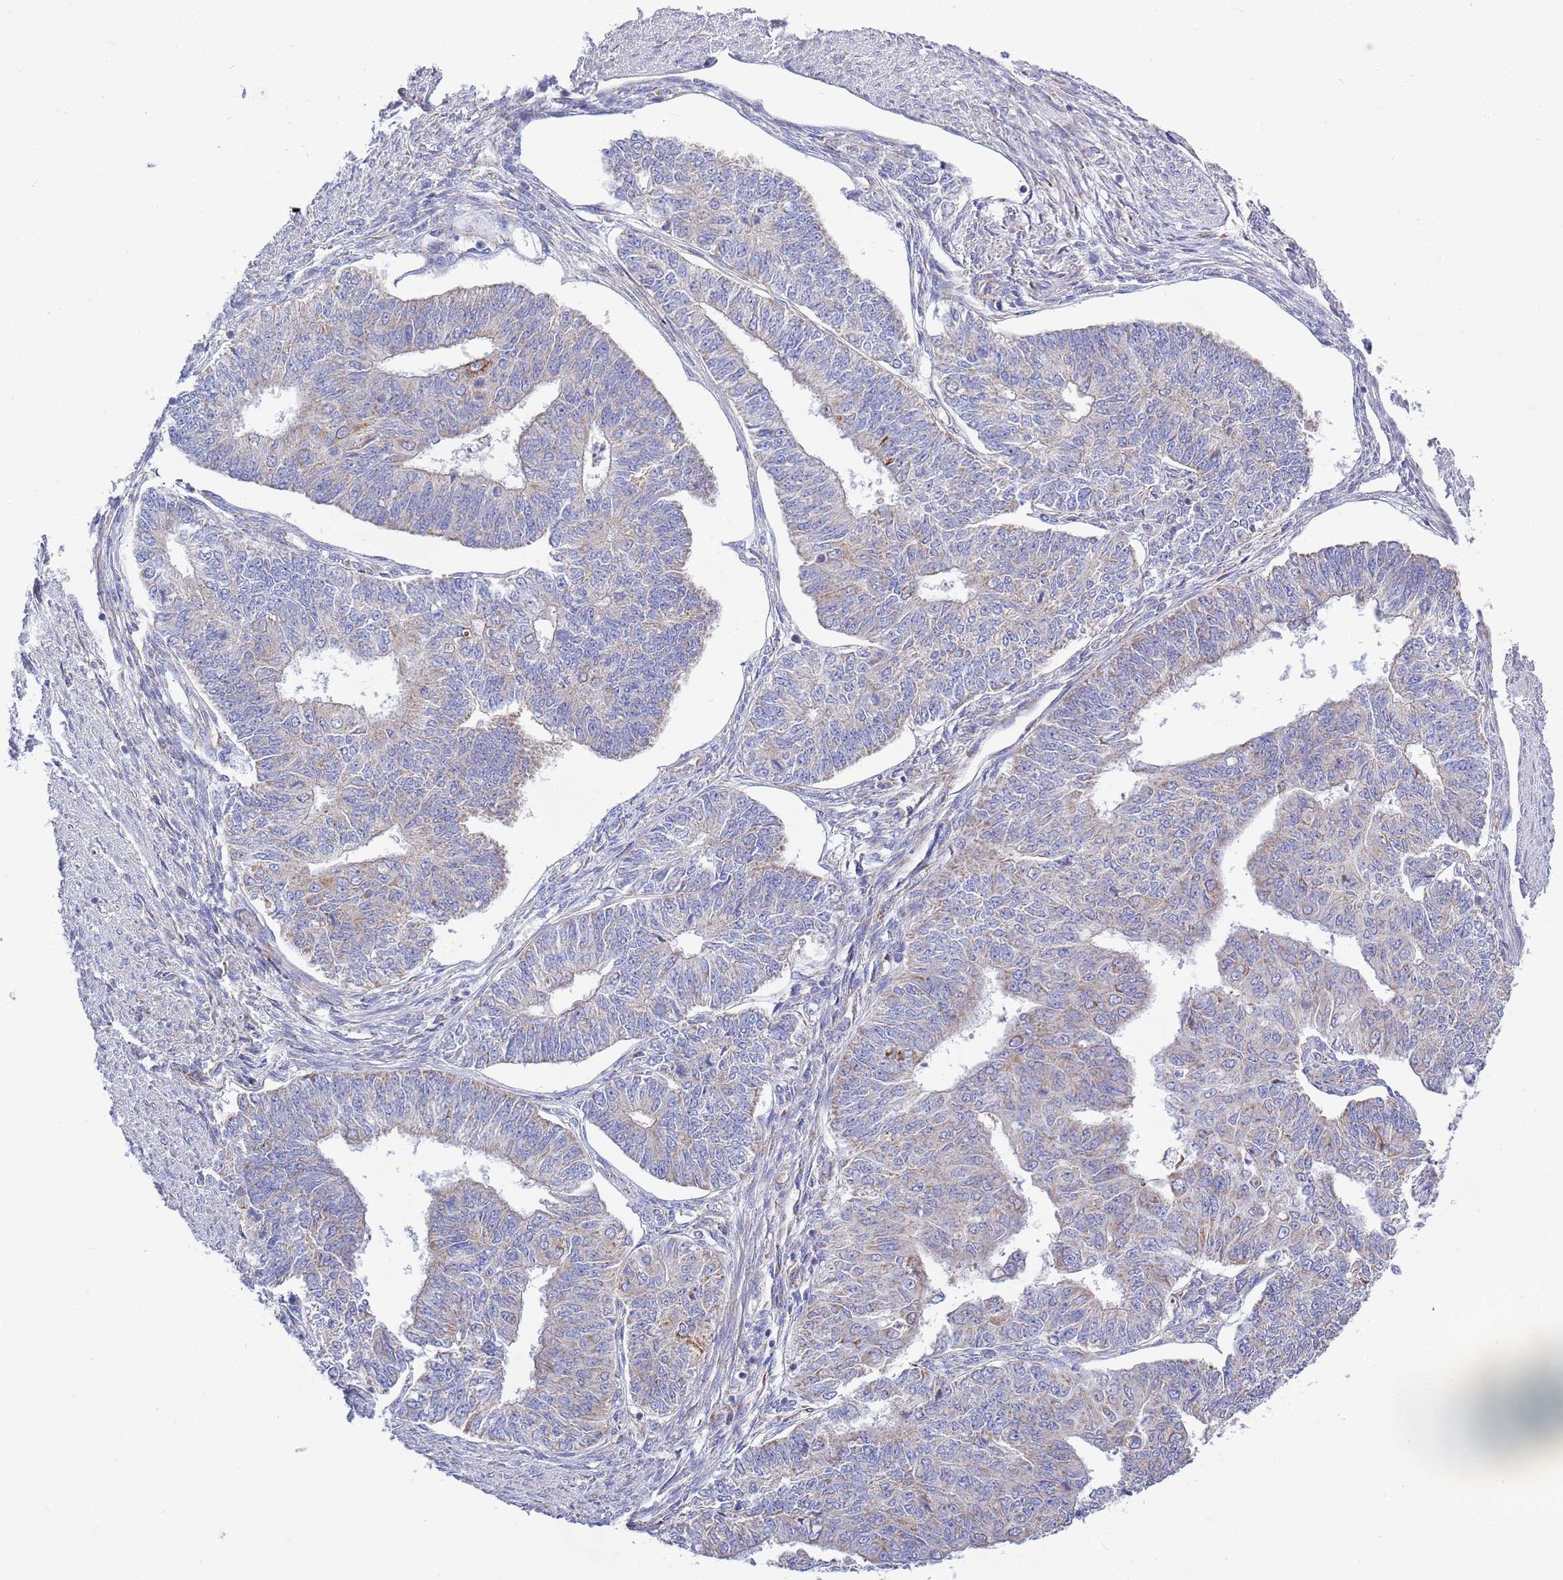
{"staining": {"intensity": "moderate", "quantity": "<25%", "location": "cytoplasmic/membranous"}, "tissue": "endometrial cancer", "cell_type": "Tumor cells", "image_type": "cancer", "snomed": [{"axis": "morphology", "description": "Adenocarcinoma, NOS"}, {"axis": "topography", "description": "Endometrium"}], "caption": "A high-resolution image shows immunohistochemistry (IHC) staining of endometrial adenocarcinoma, which reveals moderate cytoplasmic/membranous expression in about <25% of tumor cells.", "gene": "EMC8", "patient": {"sex": "female", "age": 32}}